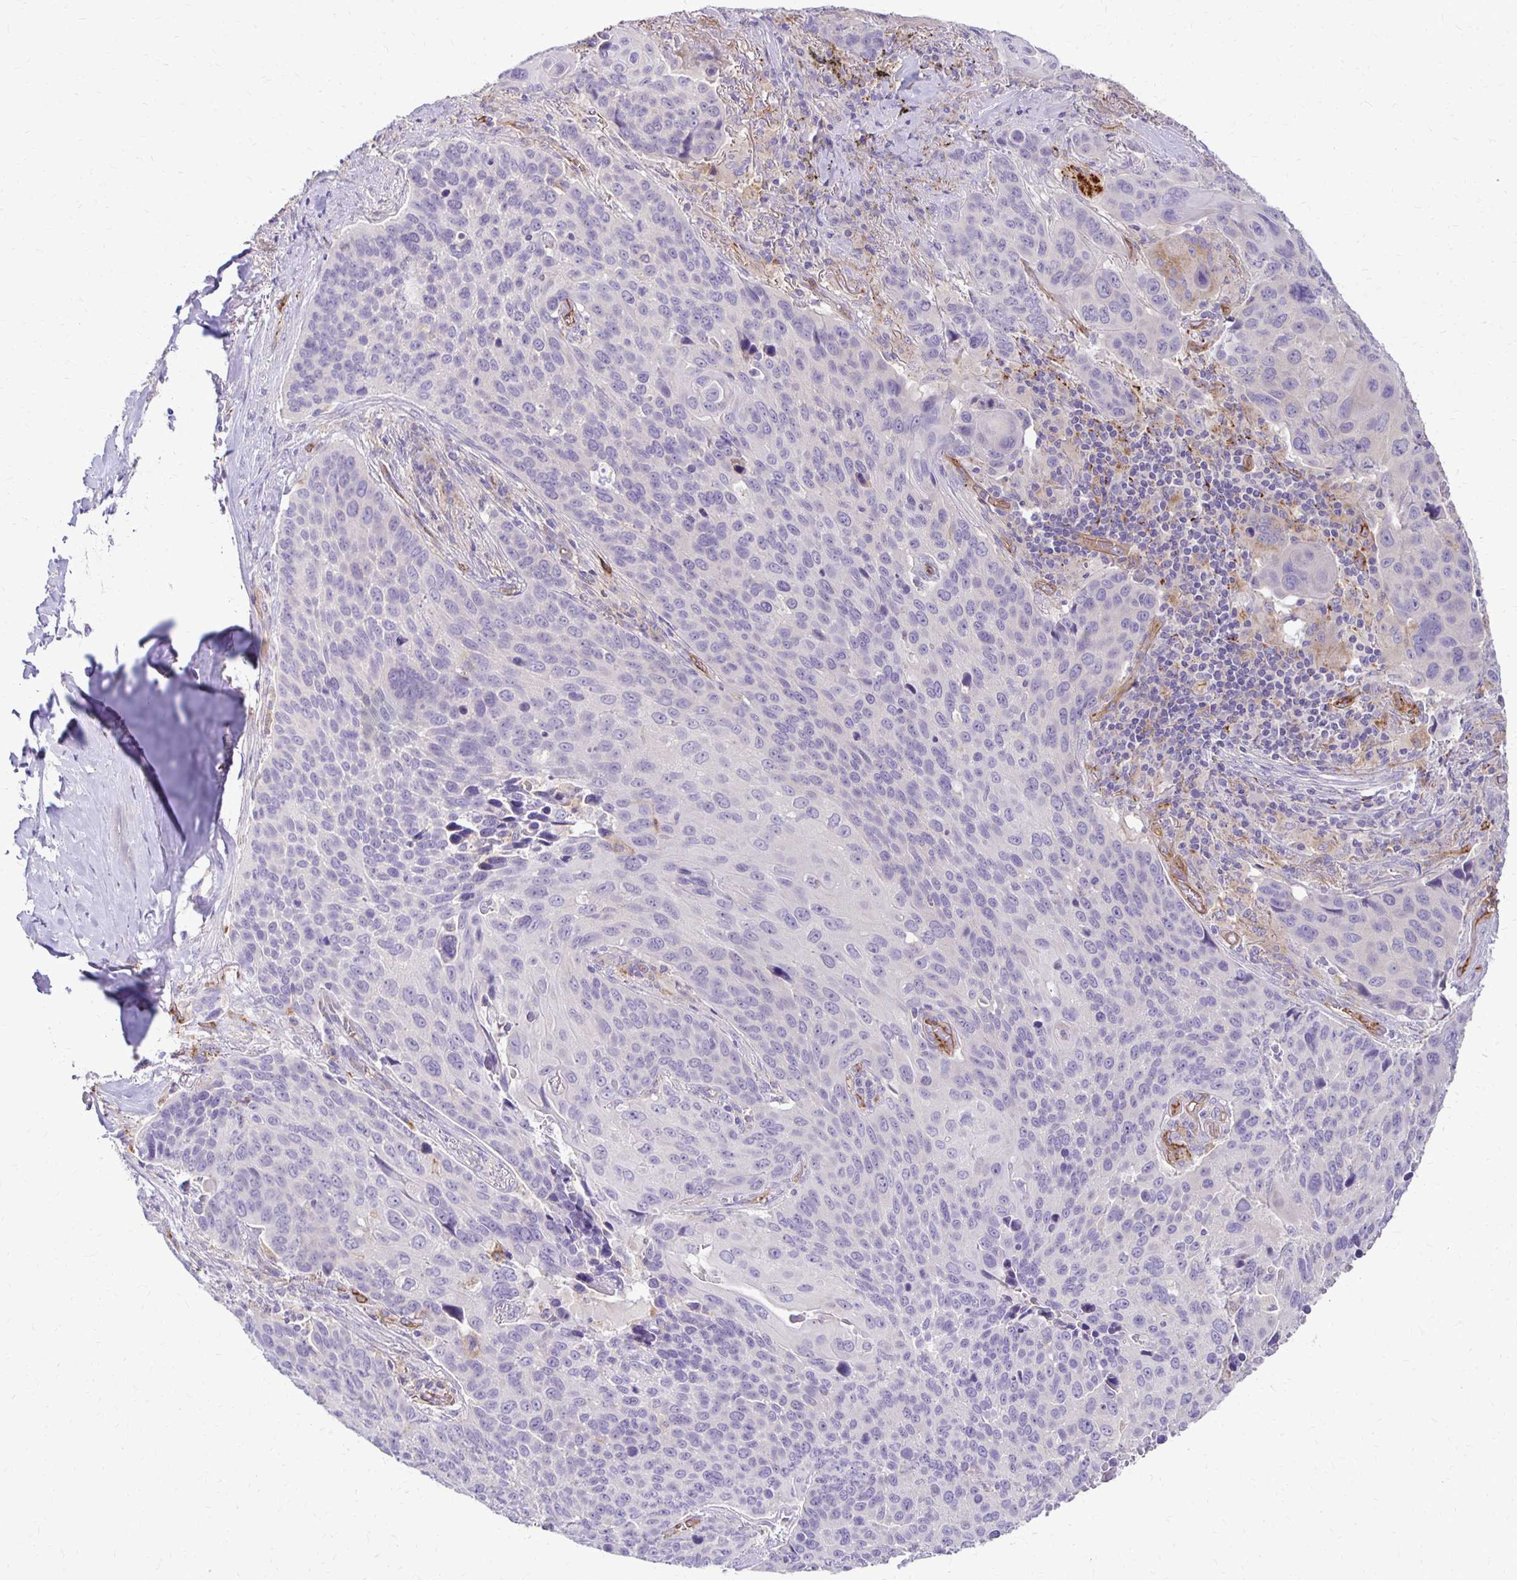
{"staining": {"intensity": "negative", "quantity": "none", "location": "none"}, "tissue": "lung cancer", "cell_type": "Tumor cells", "image_type": "cancer", "snomed": [{"axis": "morphology", "description": "Squamous cell carcinoma, NOS"}, {"axis": "topography", "description": "Lung"}], "caption": "The IHC histopathology image has no significant staining in tumor cells of lung cancer (squamous cell carcinoma) tissue. Nuclei are stained in blue.", "gene": "TTYH1", "patient": {"sex": "male", "age": 68}}